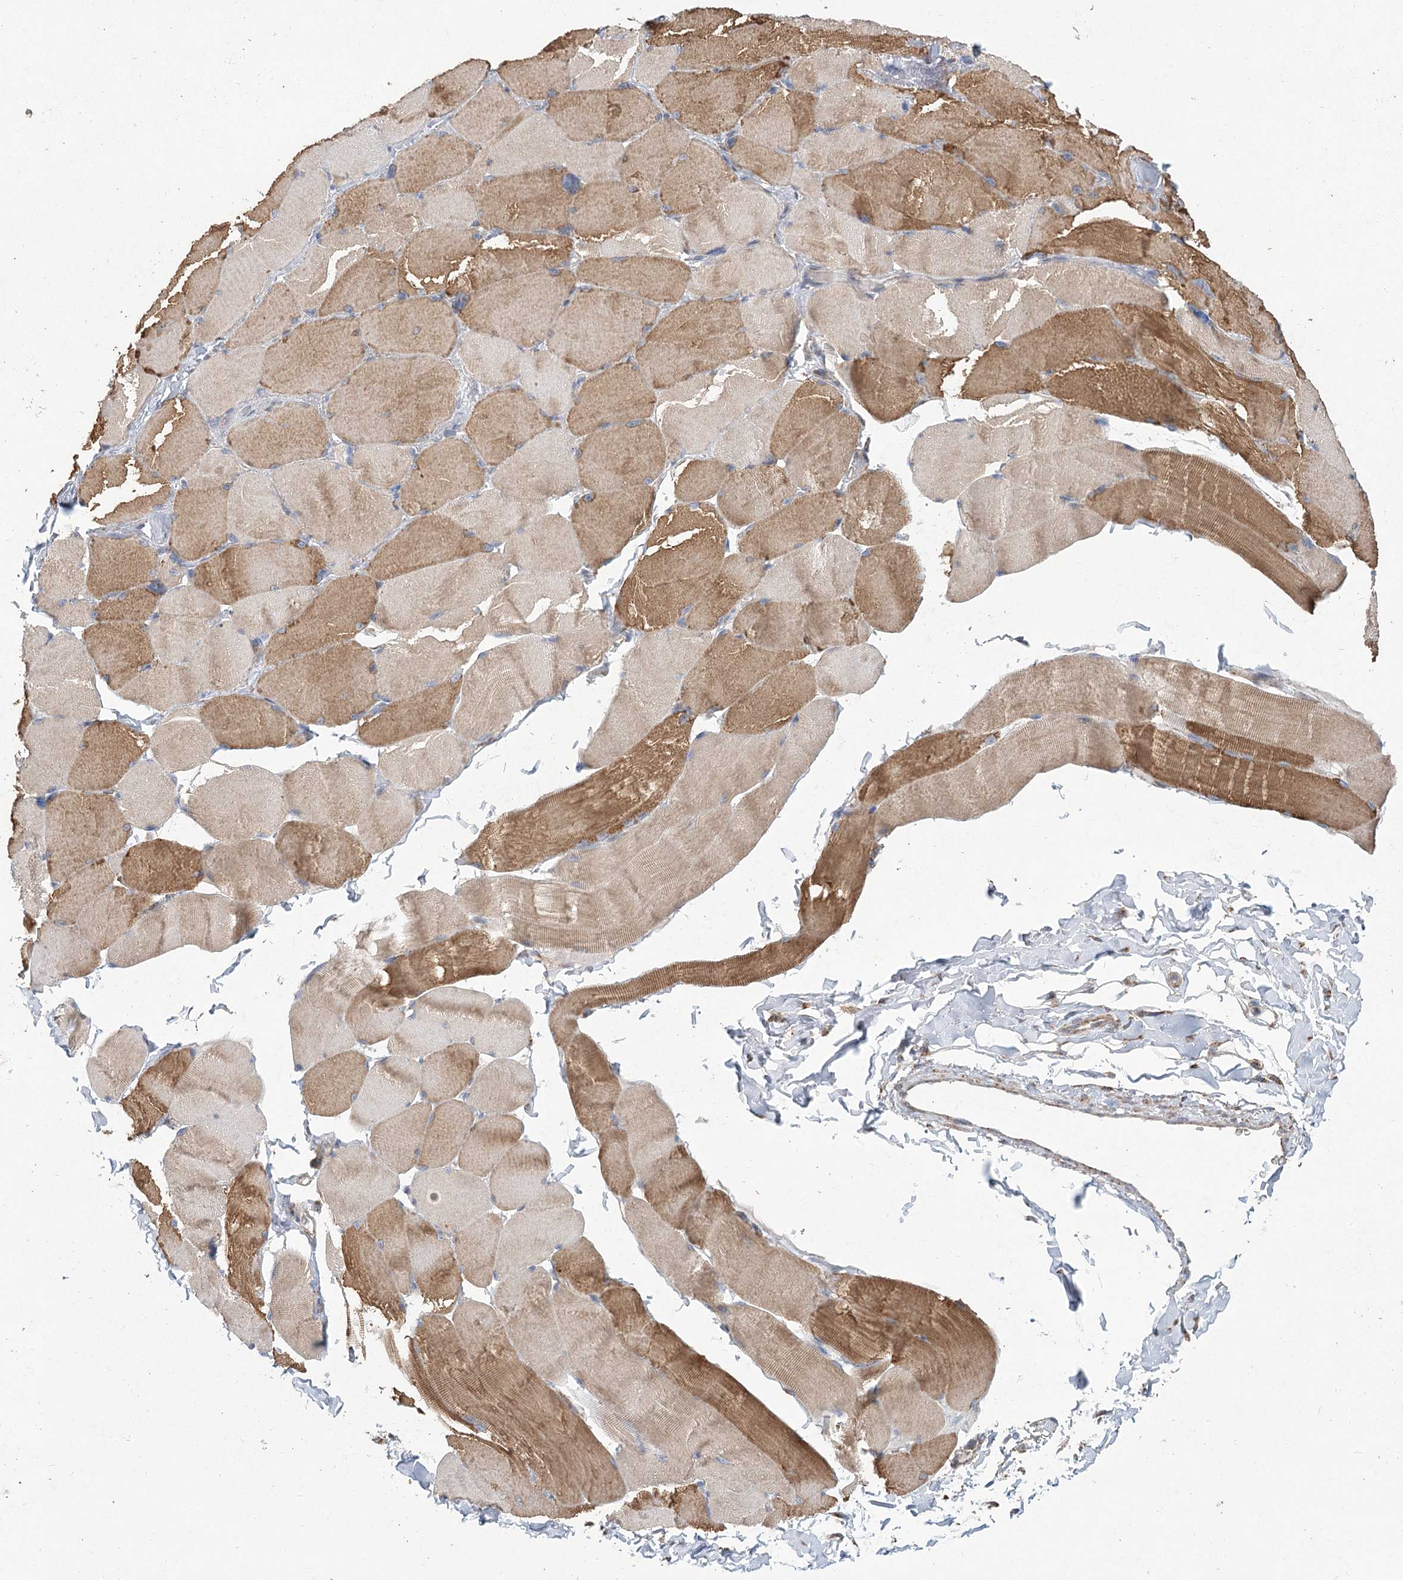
{"staining": {"intensity": "moderate", "quantity": "25%-75%", "location": "cytoplasmic/membranous"}, "tissue": "skeletal muscle", "cell_type": "Myocytes", "image_type": "normal", "snomed": [{"axis": "morphology", "description": "Normal tissue, NOS"}, {"axis": "topography", "description": "Skin"}, {"axis": "topography", "description": "Skeletal muscle"}], "caption": "The image displays immunohistochemical staining of benign skeletal muscle. There is moderate cytoplasmic/membranous staining is seen in about 25%-75% of myocytes.", "gene": "RANBP3L", "patient": {"sex": "male", "age": 83}}